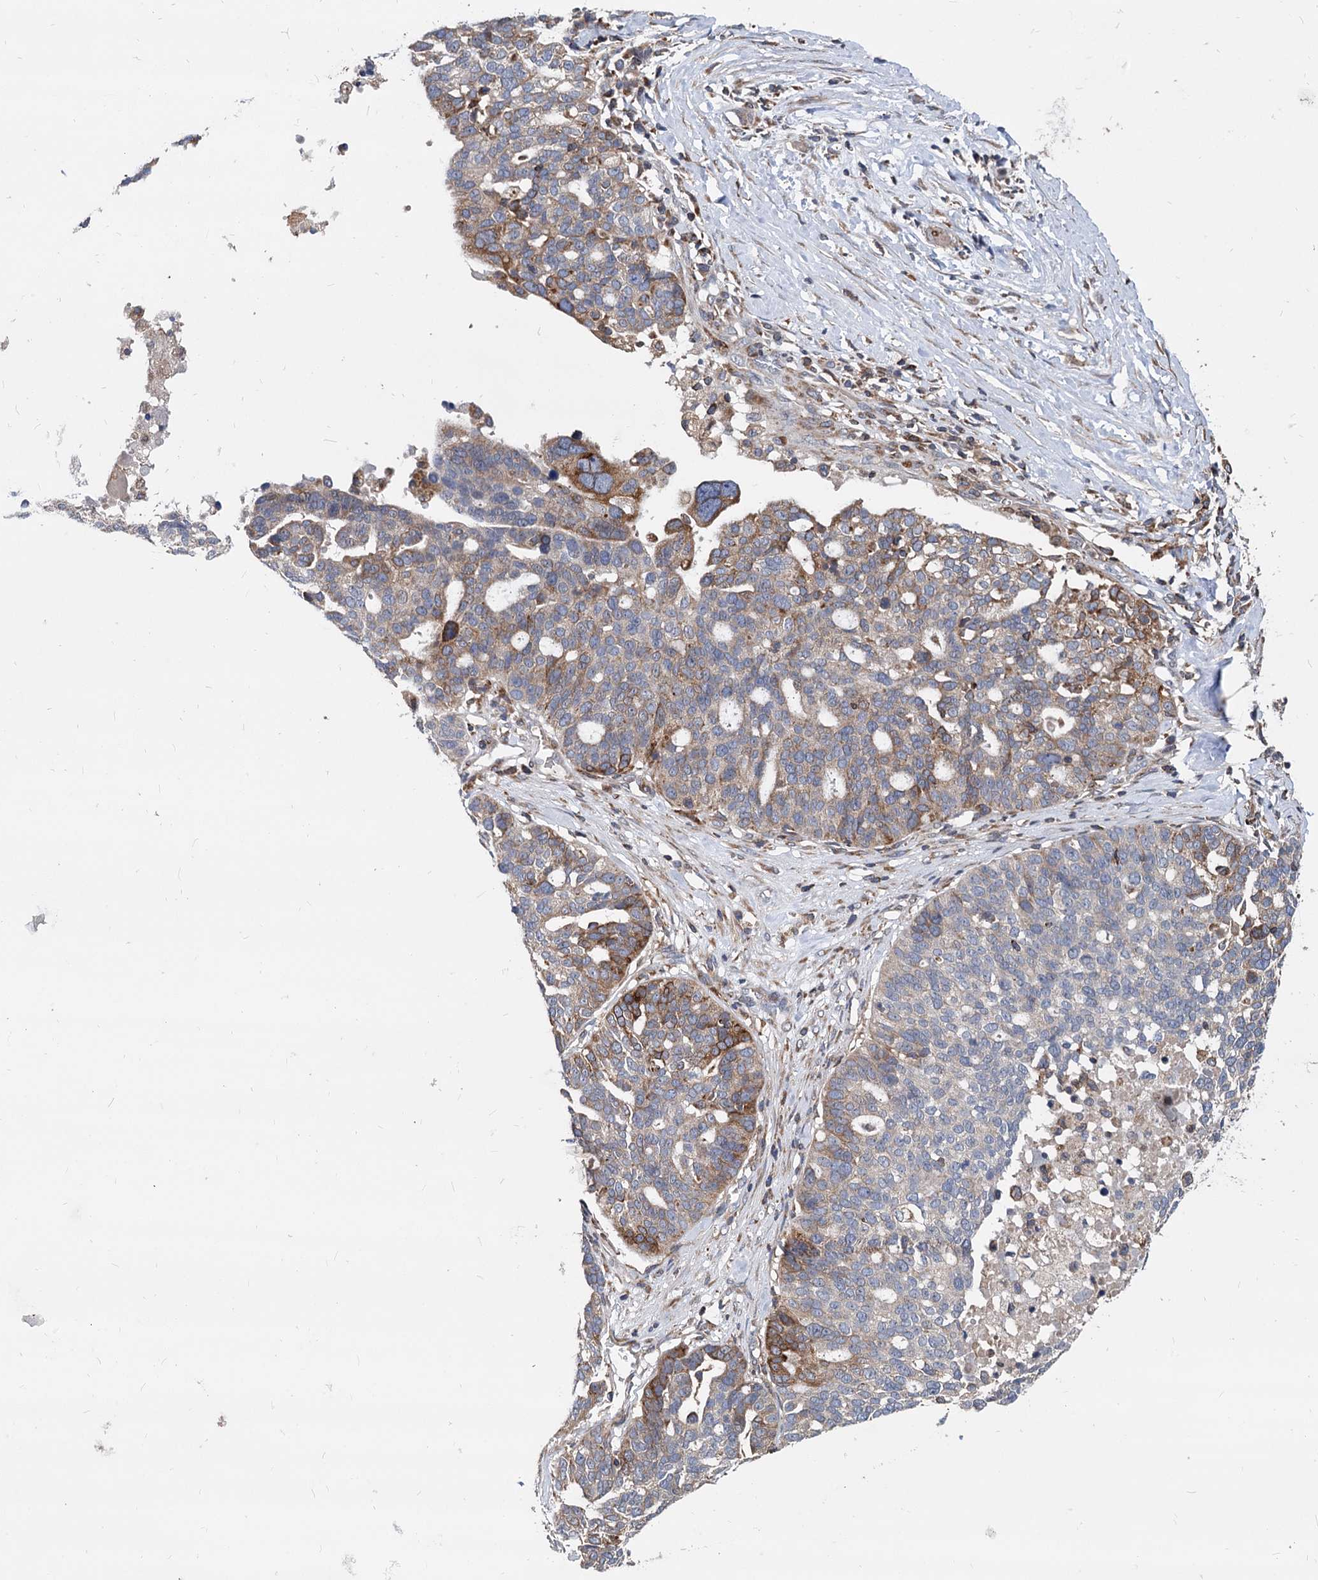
{"staining": {"intensity": "moderate", "quantity": "<25%", "location": "cytoplasmic/membranous"}, "tissue": "ovarian cancer", "cell_type": "Tumor cells", "image_type": "cancer", "snomed": [{"axis": "morphology", "description": "Cystadenocarcinoma, serous, NOS"}, {"axis": "topography", "description": "Ovary"}], "caption": "Serous cystadenocarcinoma (ovarian) stained with IHC exhibits moderate cytoplasmic/membranous positivity in approximately <25% of tumor cells.", "gene": "STIM1", "patient": {"sex": "female", "age": 59}}